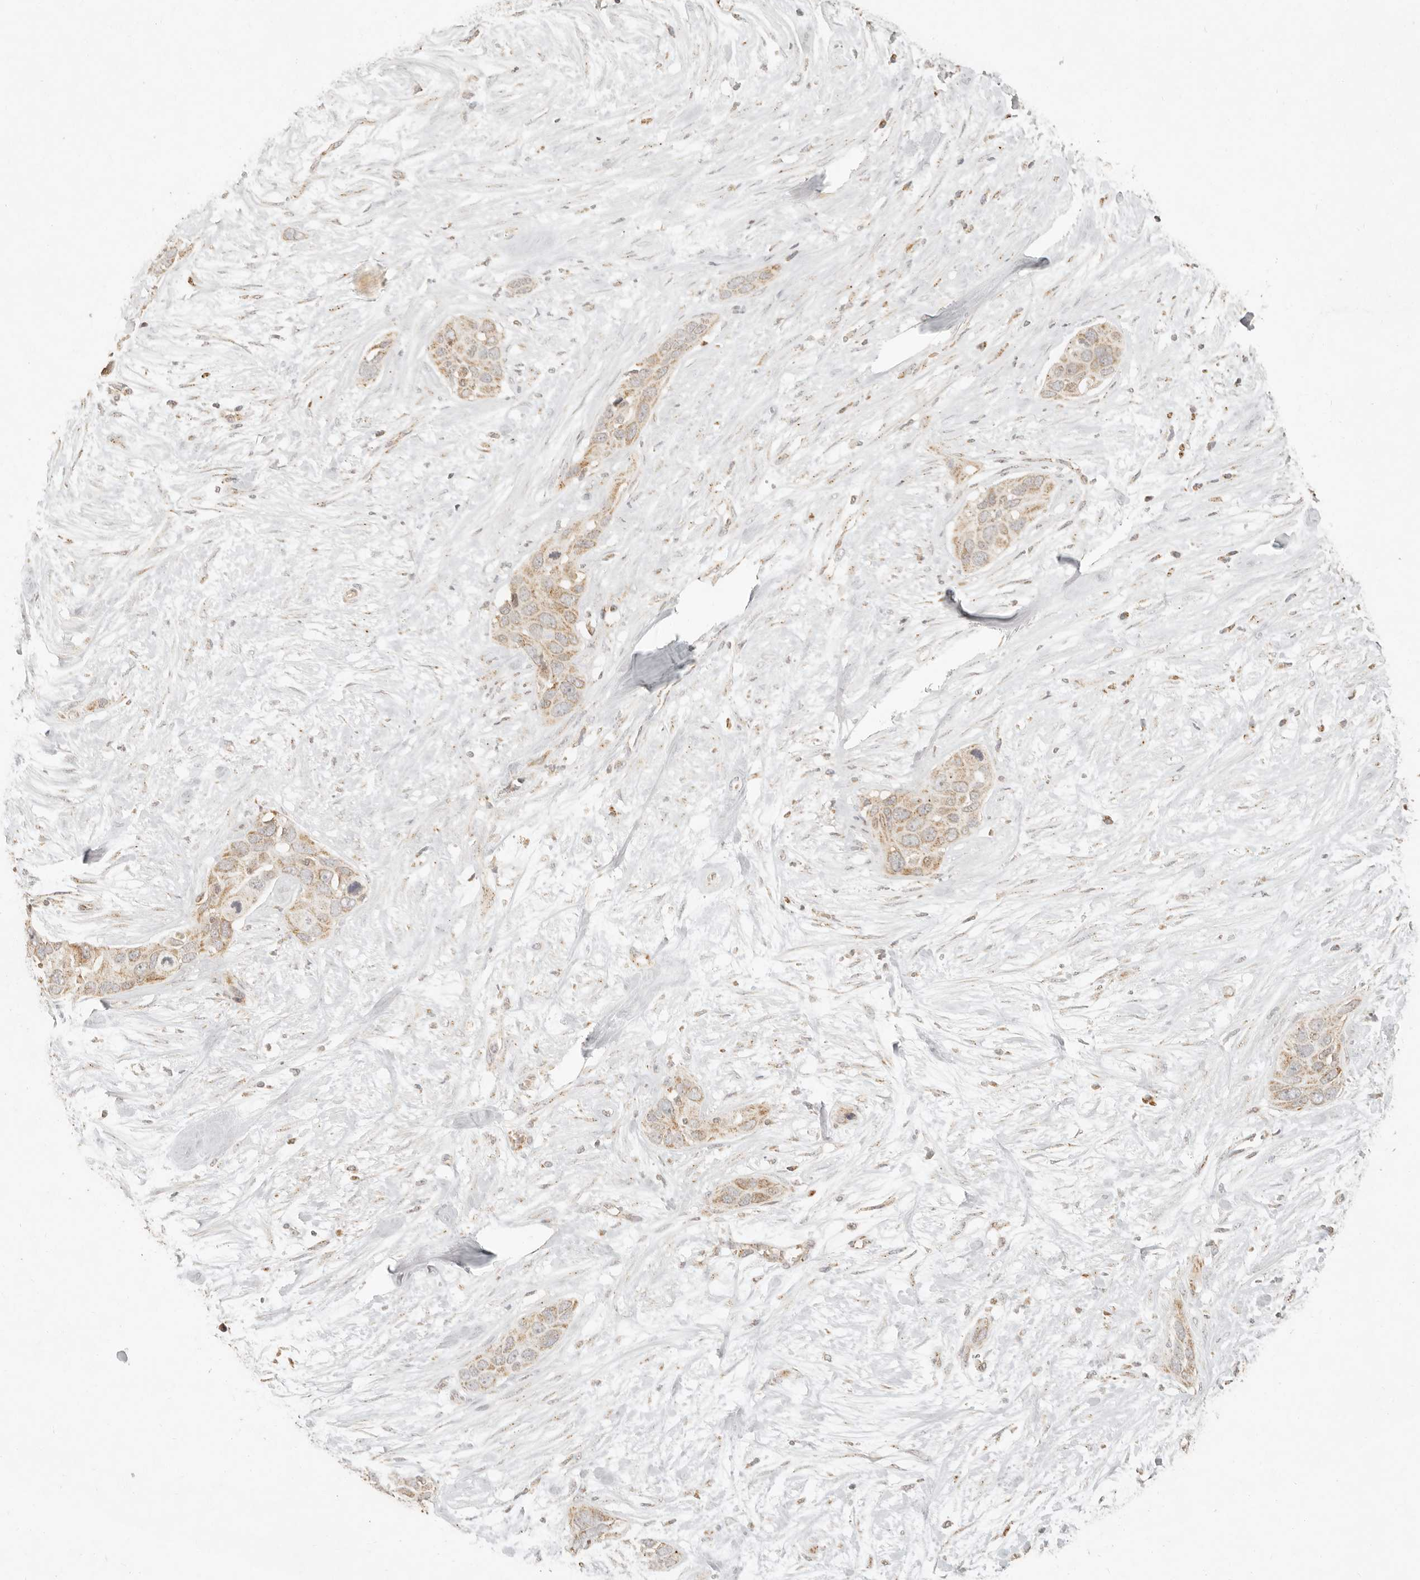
{"staining": {"intensity": "weak", "quantity": ">75%", "location": "cytoplasmic/membranous"}, "tissue": "pancreatic cancer", "cell_type": "Tumor cells", "image_type": "cancer", "snomed": [{"axis": "morphology", "description": "Adenocarcinoma, NOS"}, {"axis": "topography", "description": "Pancreas"}], "caption": "Immunohistochemistry micrograph of pancreatic cancer (adenocarcinoma) stained for a protein (brown), which shows low levels of weak cytoplasmic/membranous expression in about >75% of tumor cells.", "gene": "MRPL55", "patient": {"sex": "female", "age": 60}}